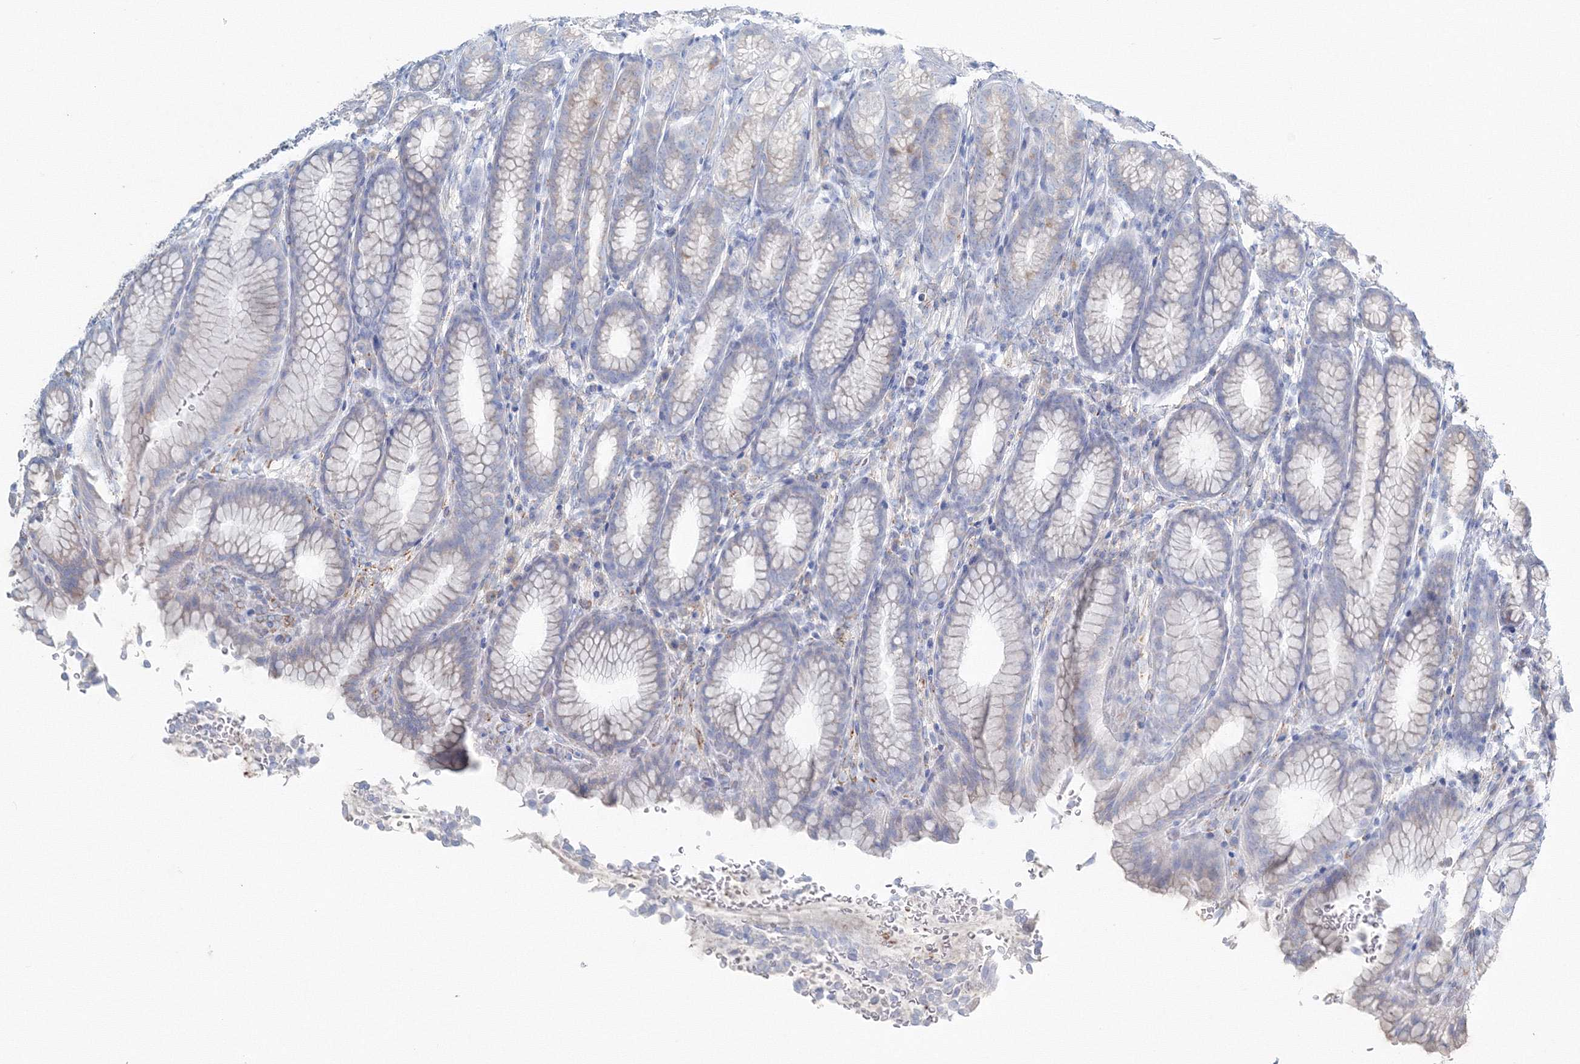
{"staining": {"intensity": "negative", "quantity": "none", "location": "none"}, "tissue": "stomach", "cell_type": "Glandular cells", "image_type": "normal", "snomed": [{"axis": "morphology", "description": "Normal tissue, NOS"}, {"axis": "topography", "description": "Stomach"}], "caption": "Protein analysis of benign stomach exhibits no significant staining in glandular cells. (Brightfield microscopy of DAB (3,3'-diaminobenzidine) immunohistochemistry at high magnification).", "gene": "ENSG00000285283", "patient": {"sex": "male", "age": 42}}